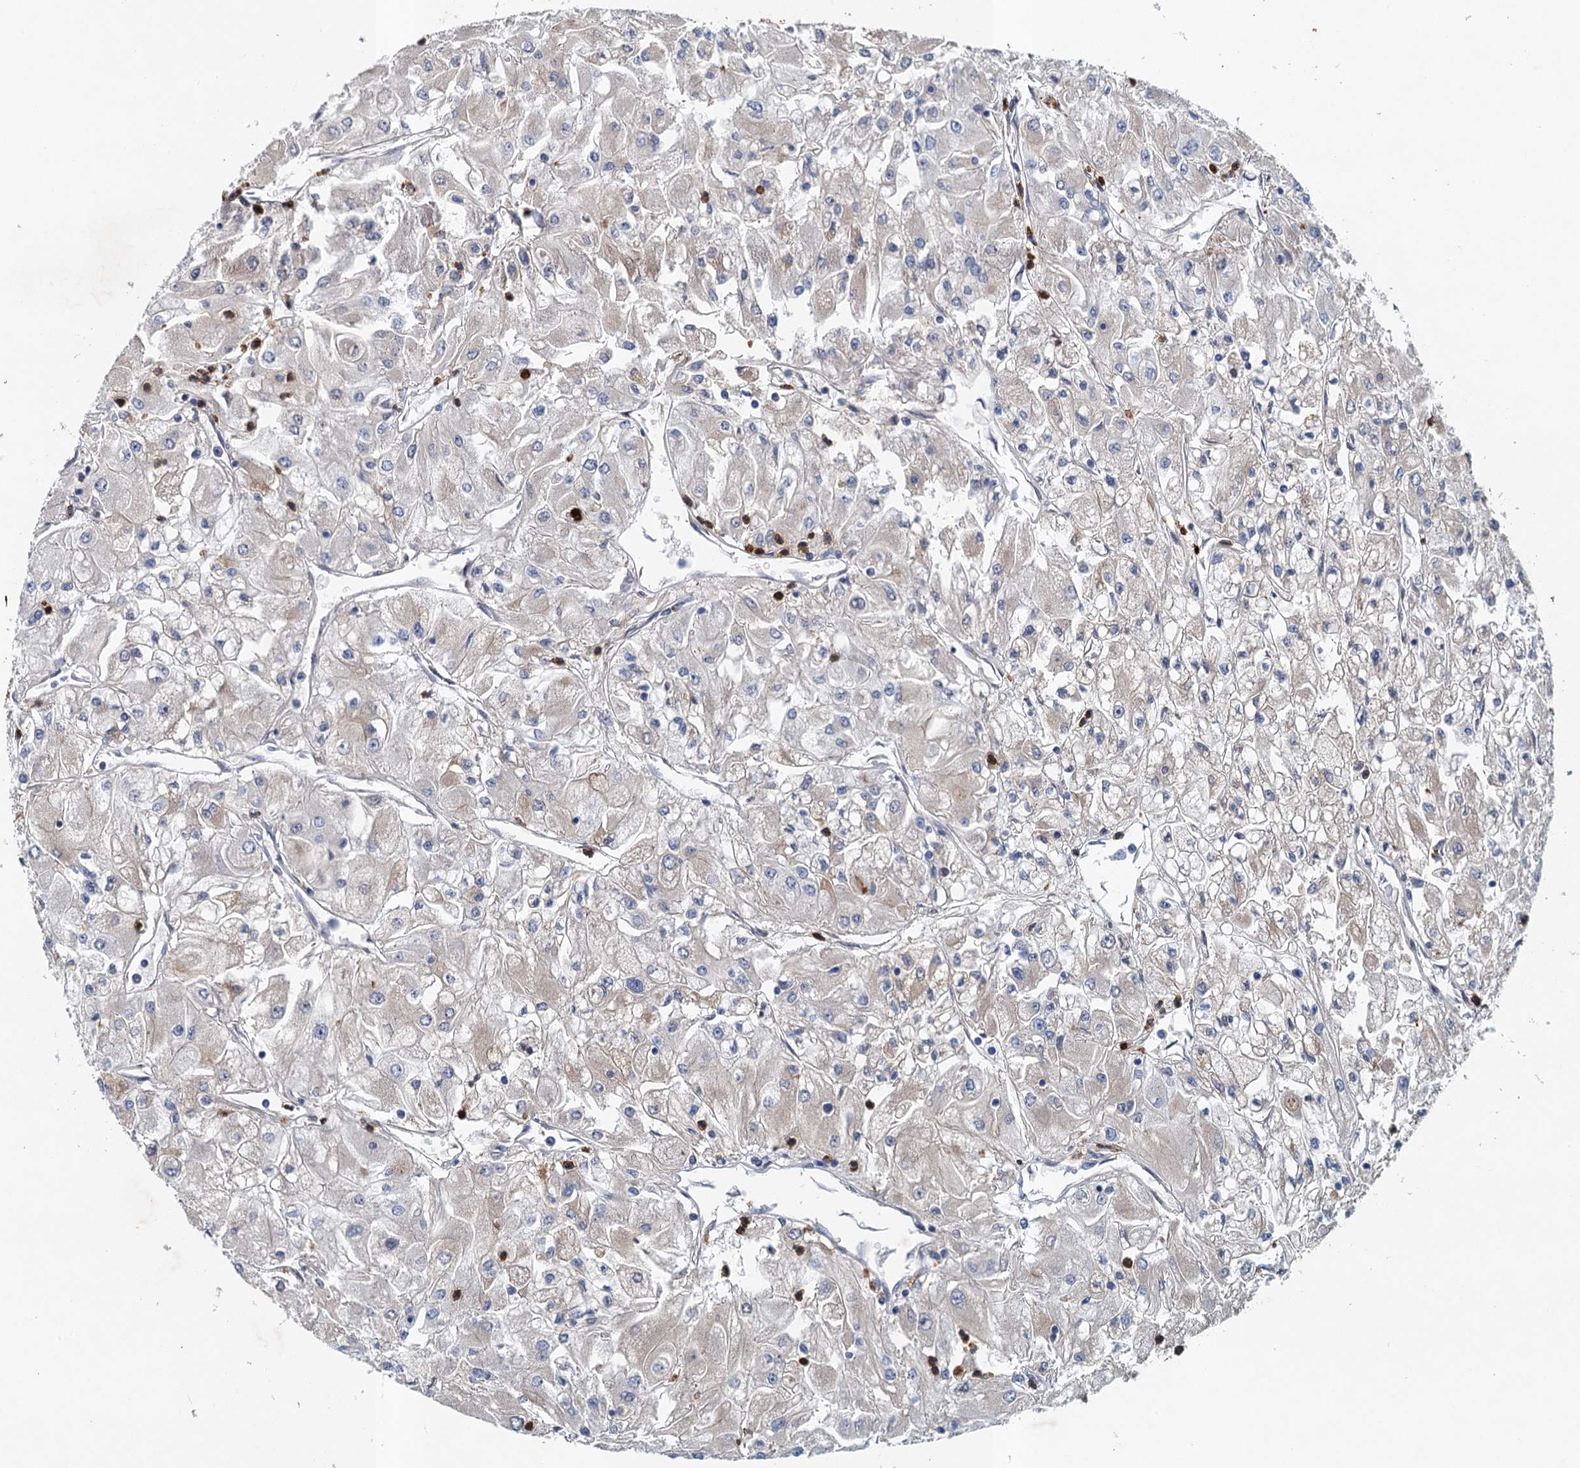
{"staining": {"intensity": "weak", "quantity": "<25%", "location": "cytoplasmic/membranous"}, "tissue": "renal cancer", "cell_type": "Tumor cells", "image_type": "cancer", "snomed": [{"axis": "morphology", "description": "Adenocarcinoma, NOS"}, {"axis": "topography", "description": "Kidney"}], "caption": "Tumor cells are negative for protein expression in human adenocarcinoma (renal).", "gene": "TPCN1", "patient": {"sex": "male", "age": 80}}